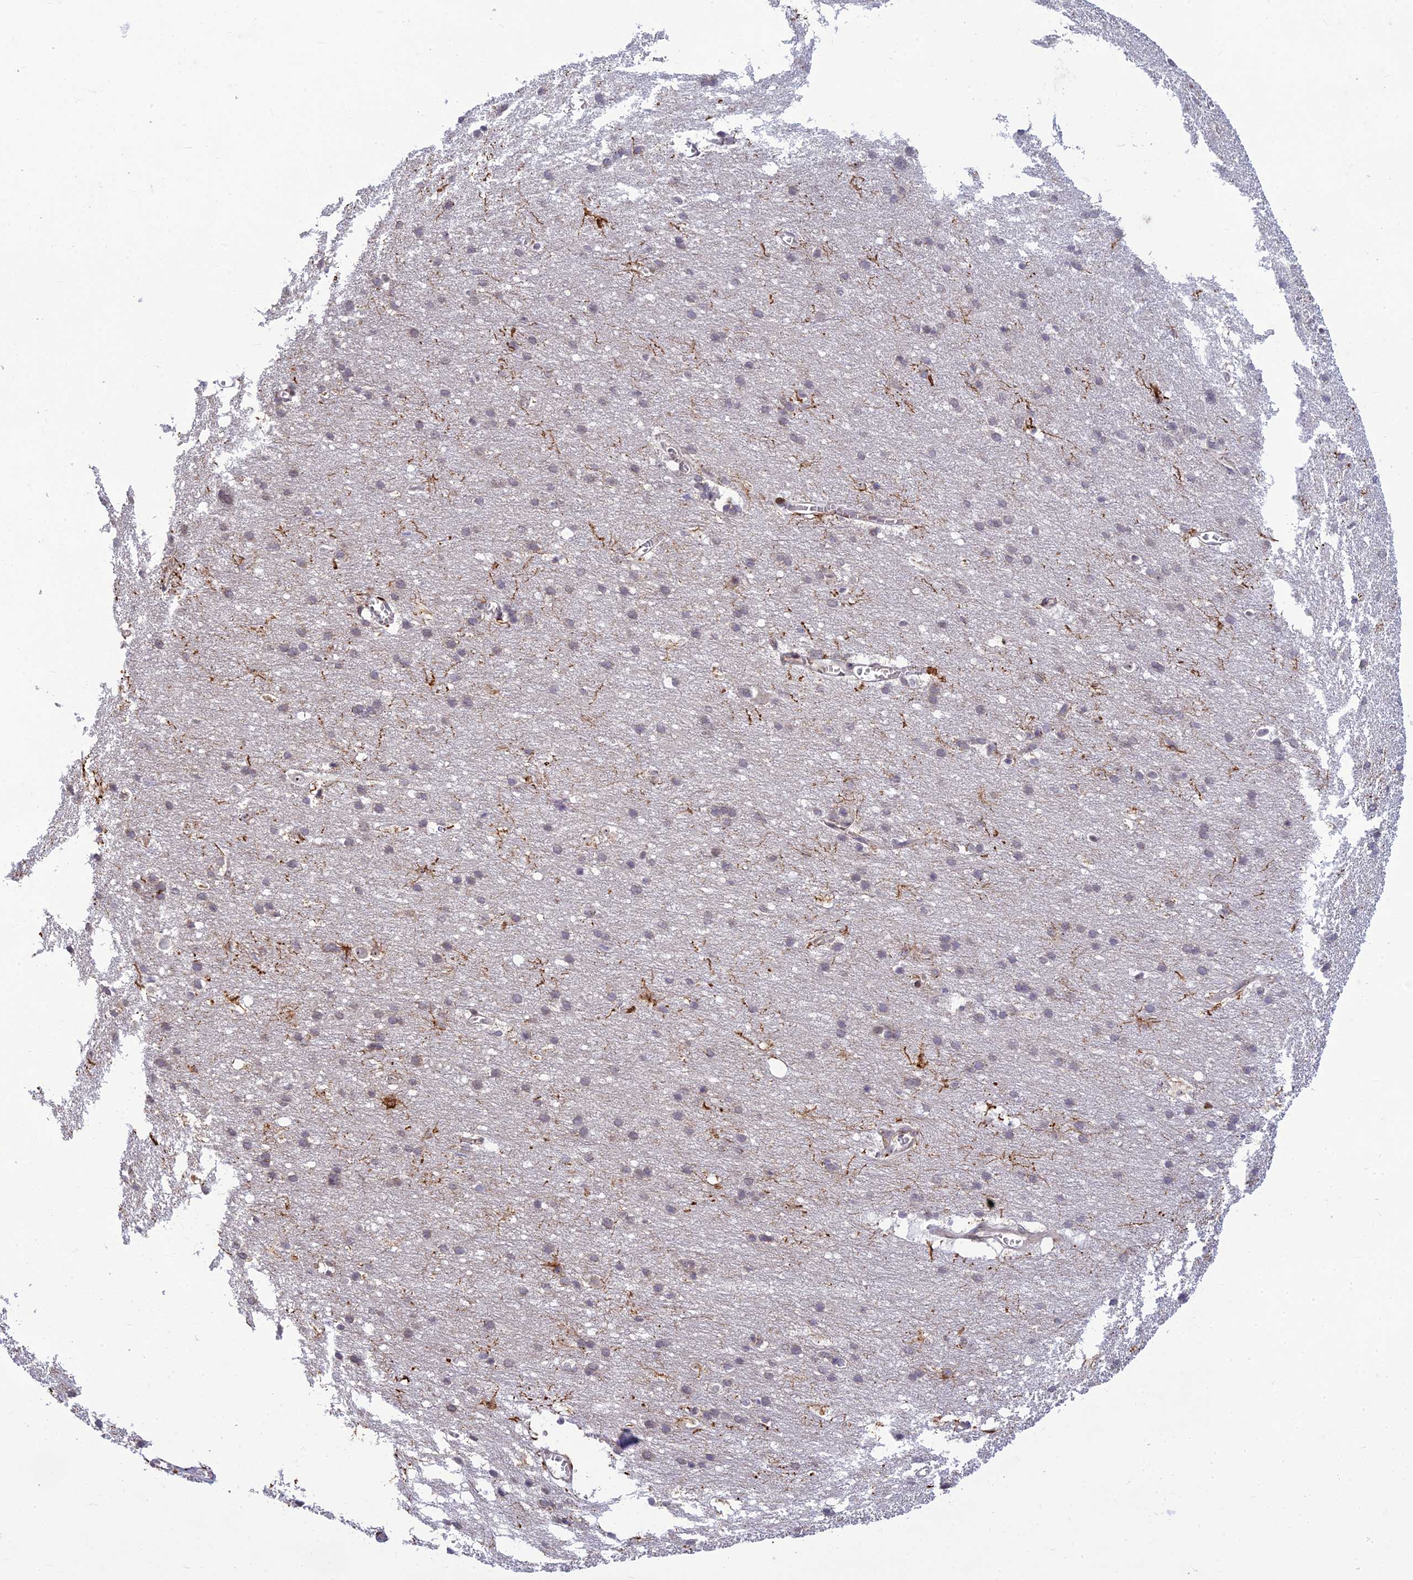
{"staining": {"intensity": "moderate", "quantity": "25%-75%", "location": "cytoplasmic/membranous"}, "tissue": "cerebral cortex", "cell_type": "Endothelial cells", "image_type": "normal", "snomed": [{"axis": "morphology", "description": "Normal tissue, NOS"}, {"axis": "topography", "description": "Cerebral cortex"}], "caption": "DAB (3,3'-diaminobenzidine) immunohistochemical staining of benign cerebral cortex reveals moderate cytoplasmic/membranous protein expression in about 25%-75% of endothelial cells. (Stains: DAB in brown, nuclei in blue, Microscopy: brightfield microscopy at high magnification).", "gene": "DTX2", "patient": {"sex": "male", "age": 54}}